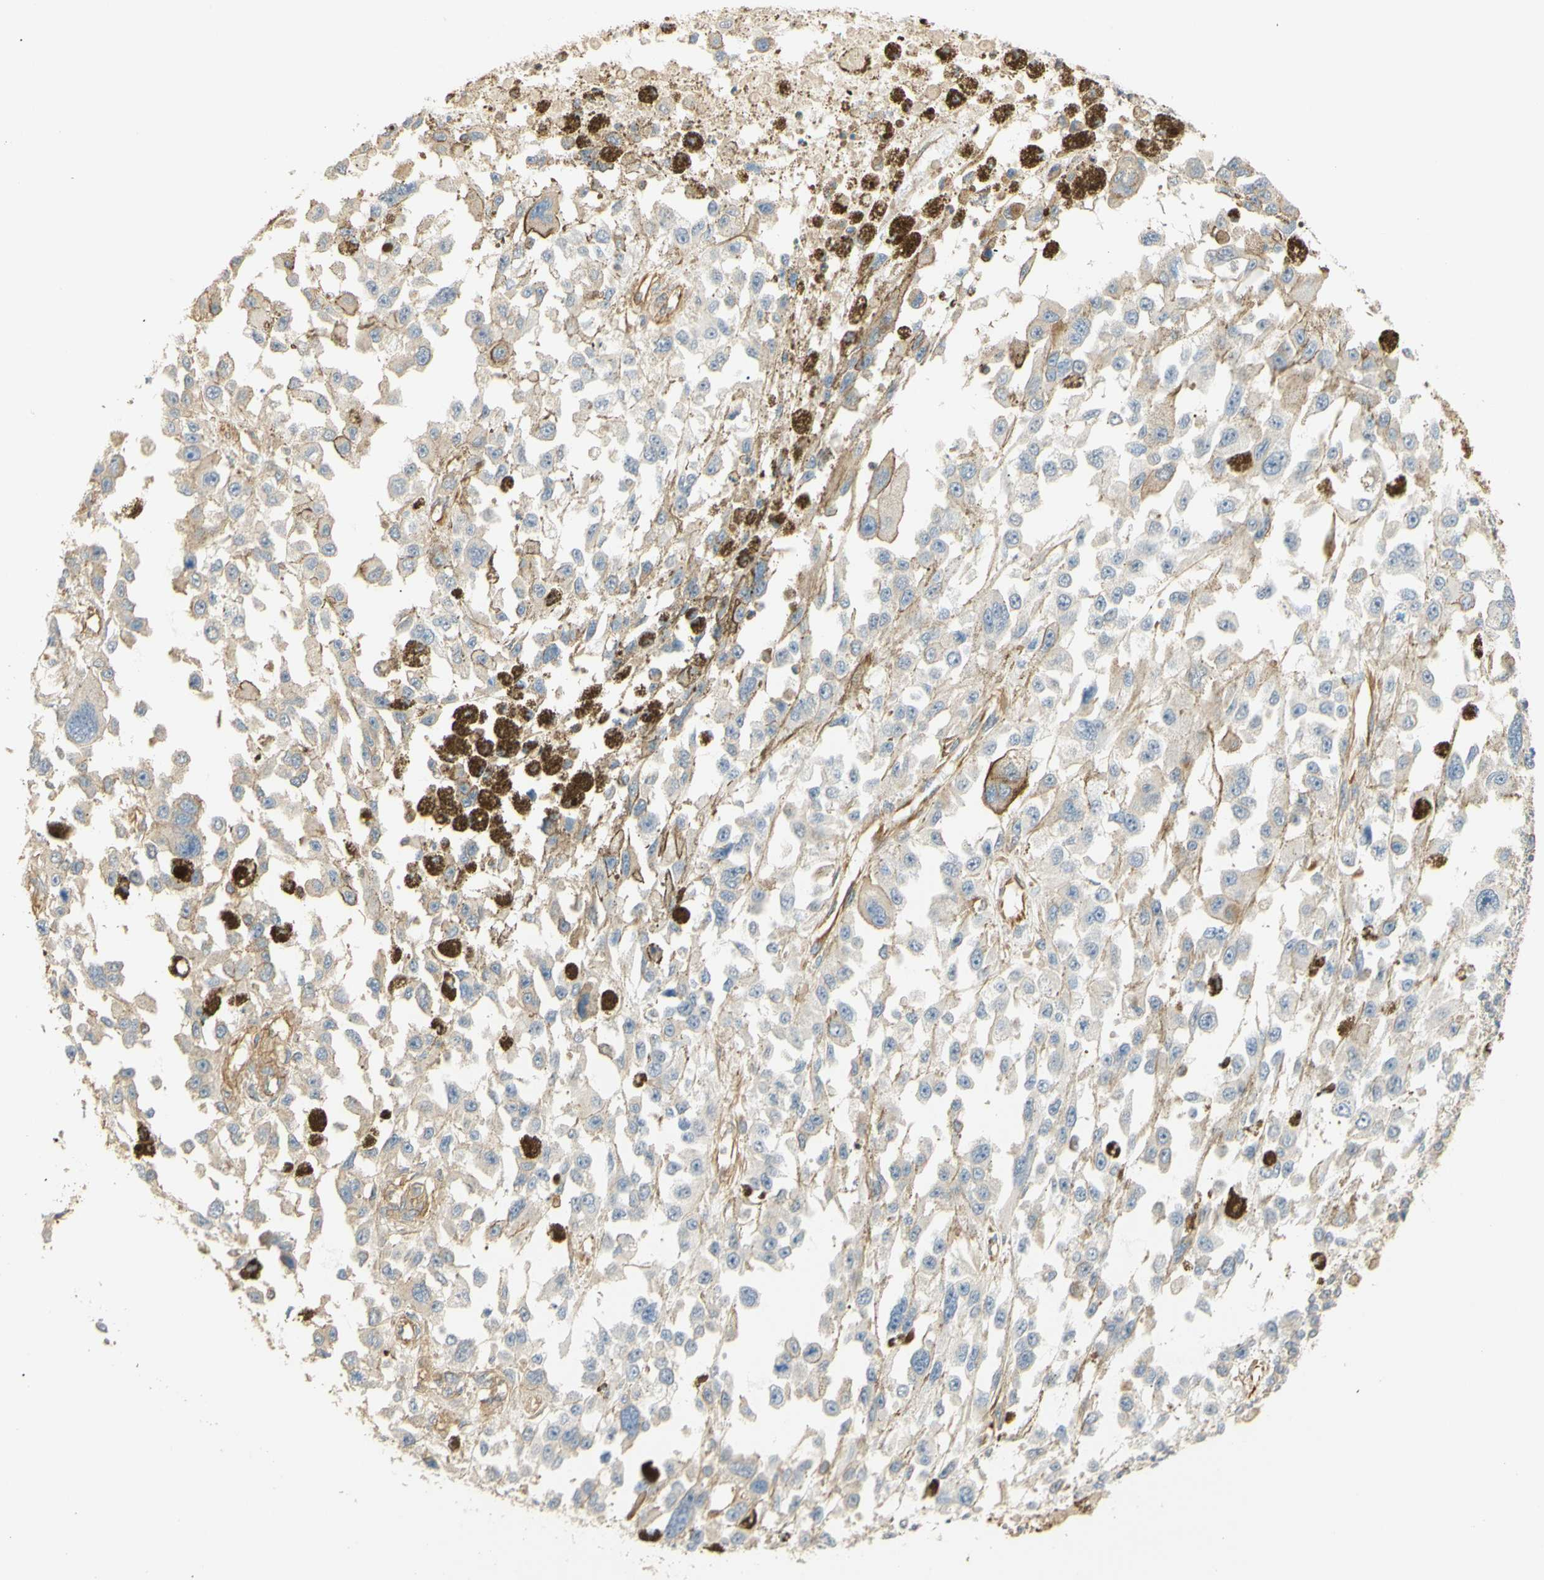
{"staining": {"intensity": "negative", "quantity": "none", "location": "none"}, "tissue": "melanoma", "cell_type": "Tumor cells", "image_type": "cancer", "snomed": [{"axis": "morphology", "description": "Malignant melanoma, Metastatic site"}, {"axis": "topography", "description": "Lymph node"}], "caption": "The histopathology image demonstrates no staining of tumor cells in melanoma.", "gene": "KCNE4", "patient": {"sex": "male", "age": 59}}